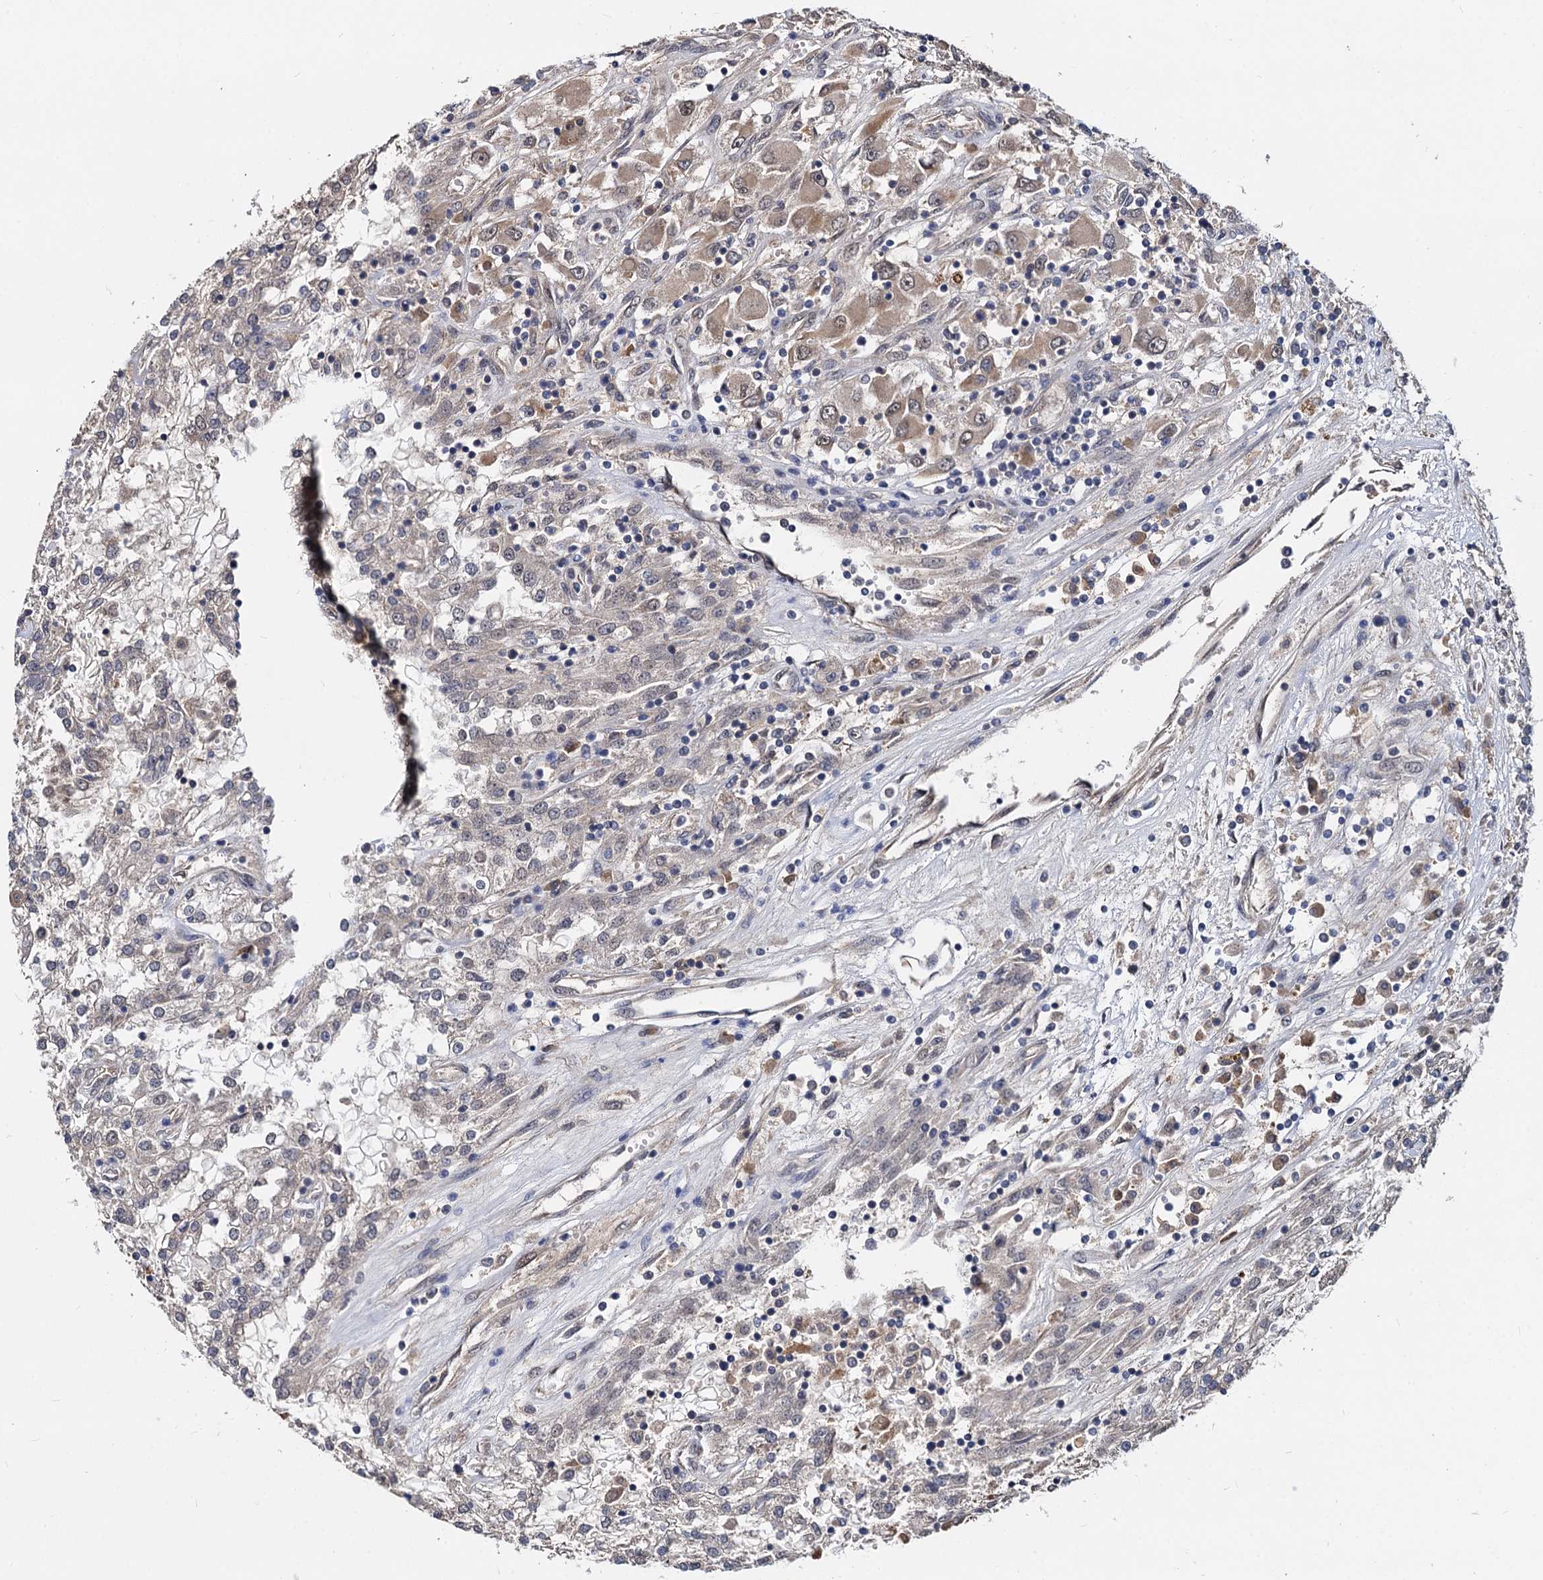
{"staining": {"intensity": "weak", "quantity": "<25%", "location": "cytoplasmic/membranous,nuclear"}, "tissue": "renal cancer", "cell_type": "Tumor cells", "image_type": "cancer", "snomed": [{"axis": "morphology", "description": "Adenocarcinoma, NOS"}, {"axis": "topography", "description": "Kidney"}], "caption": "There is no significant expression in tumor cells of adenocarcinoma (renal).", "gene": "PSMD4", "patient": {"sex": "female", "age": 52}}